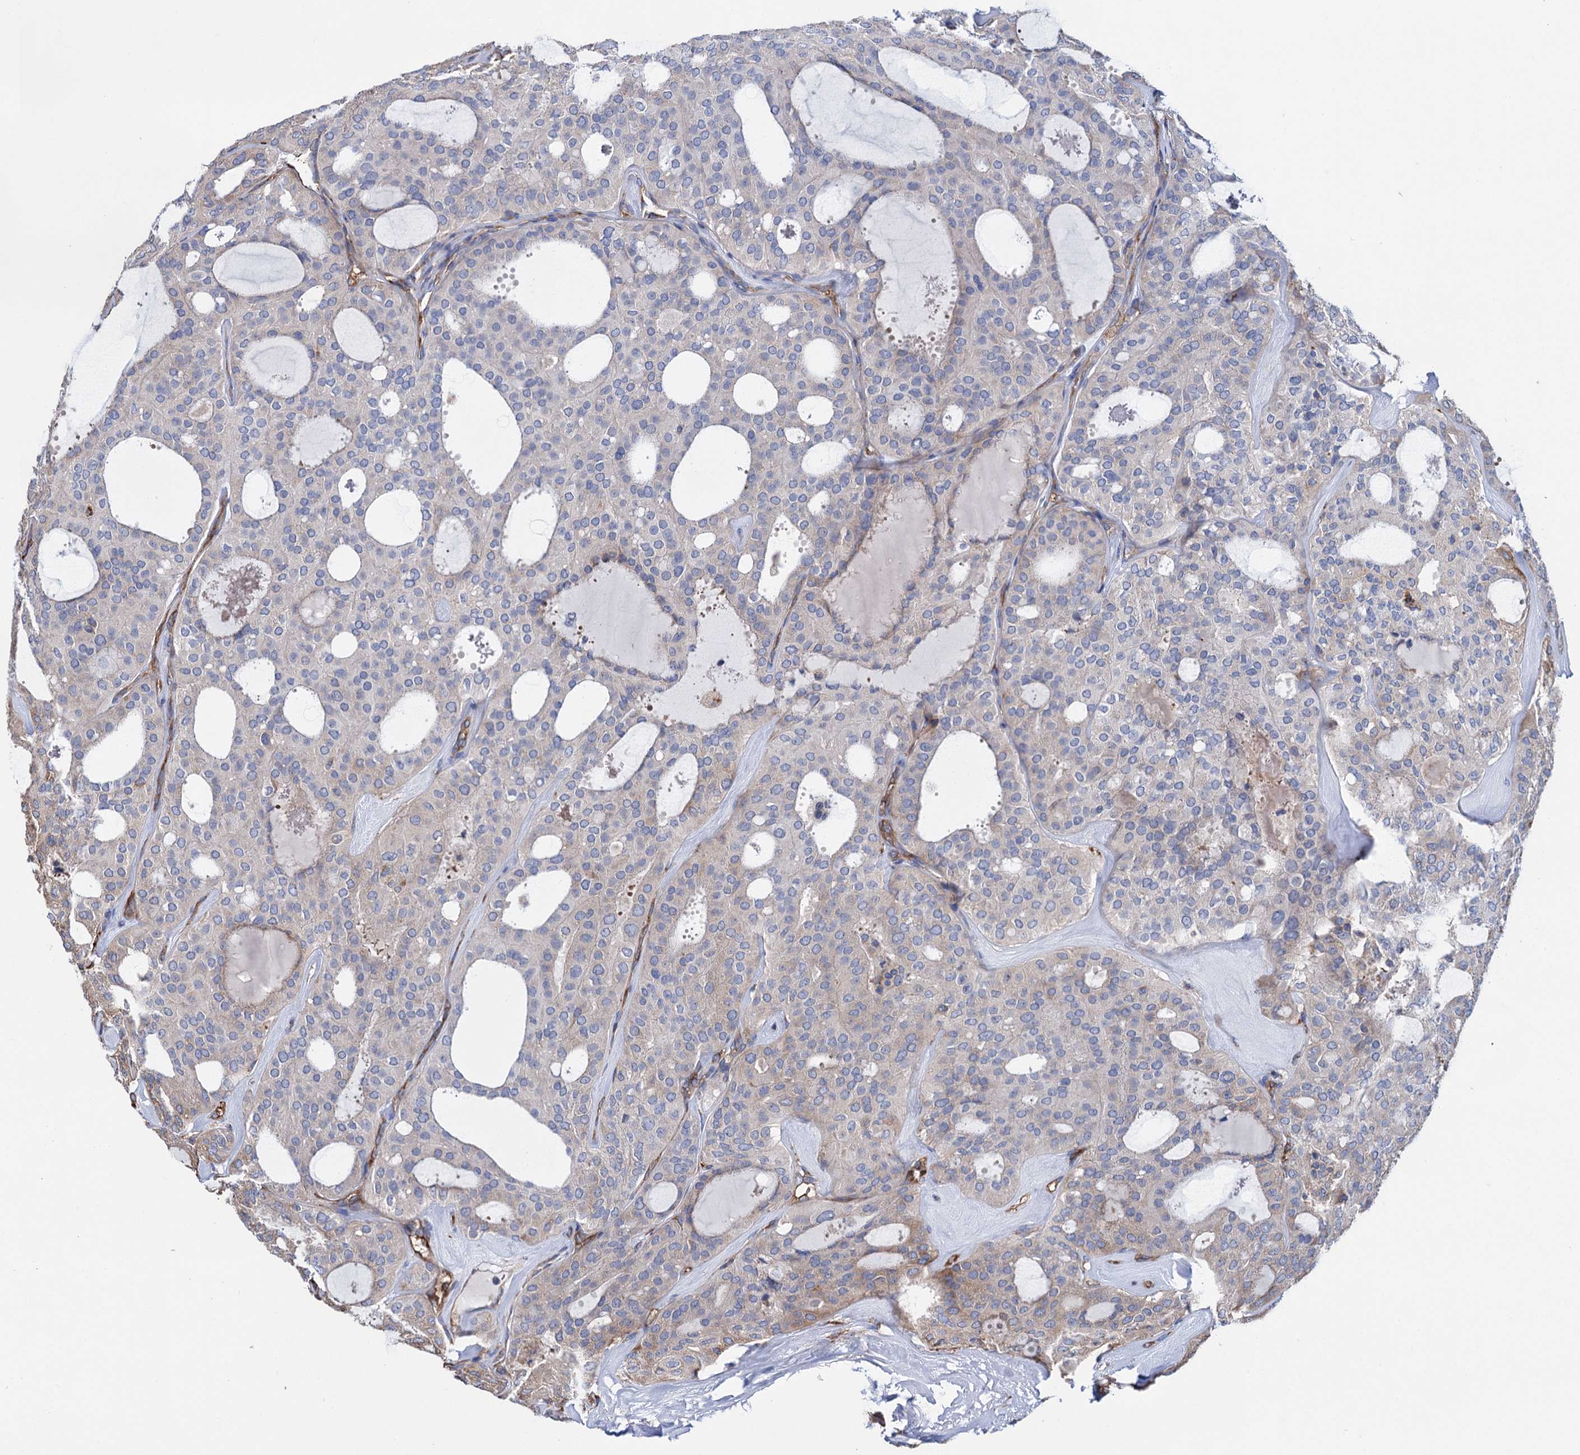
{"staining": {"intensity": "negative", "quantity": "none", "location": "none"}, "tissue": "thyroid cancer", "cell_type": "Tumor cells", "image_type": "cancer", "snomed": [{"axis": "morphology", "description": "Follicular adenoma carcinoma, NOS"}, {"axis": "topography", "description": "Thyroid gland"}], "caption": "A high-resolution photomicrograph shows immunohistochemistry staining of thyroid cancer, which reveals no significant expression in tumor cells.", "gene": "SCPEP1", "patient": {"sex": "male", "age": 75}}